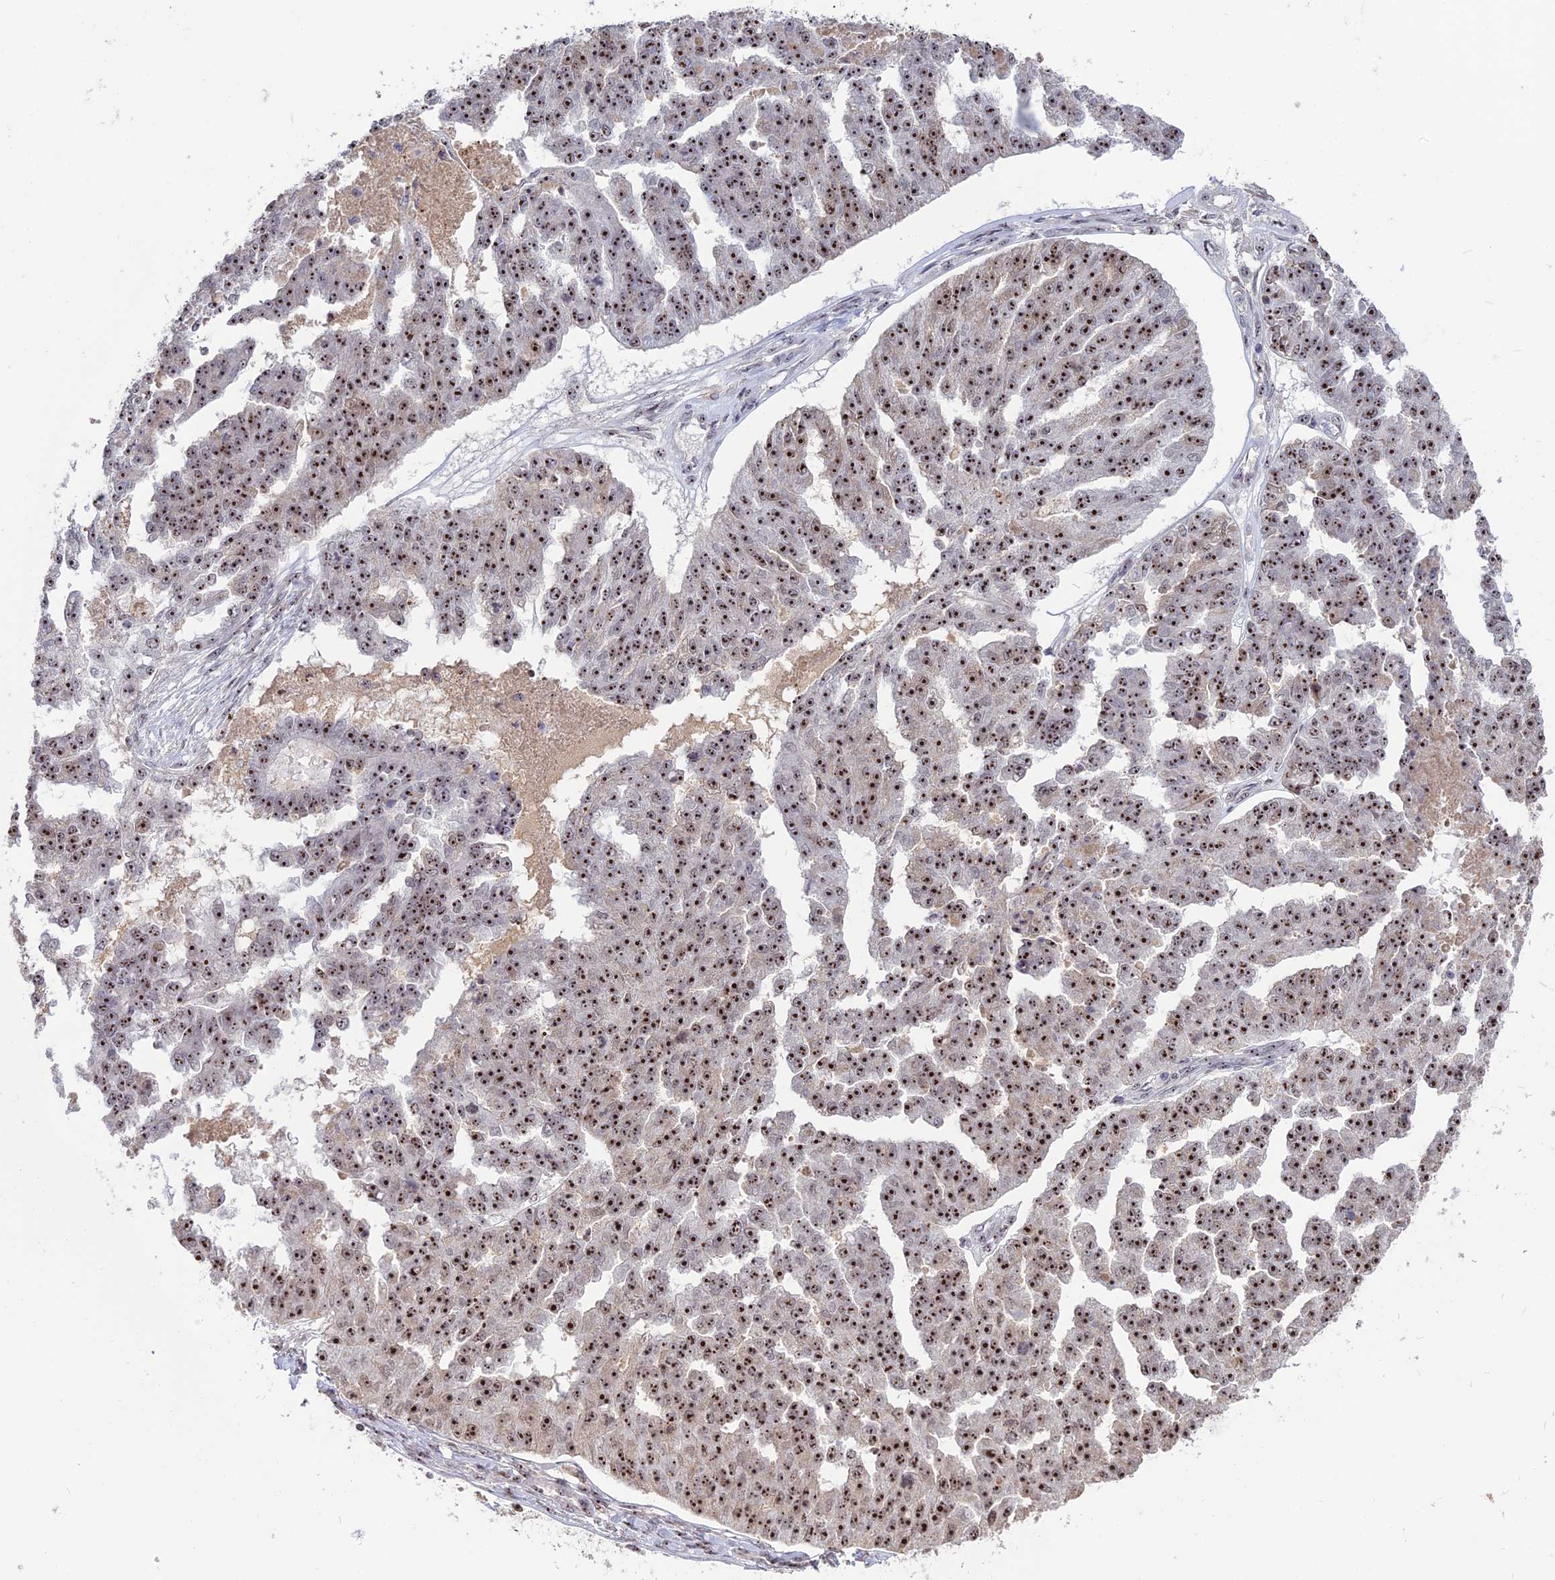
{"staining": {"intensity": "strong", "quantity": ">75%", "location": "nuclear"}, "tissue": "ovarian cancer", "cell_type": "Tumor cells", "image_type": "cancer", "snomed": [{"axis": "morphology", "description": "Cystadenocarcinoma, serous, NOS"}, {"axis": "topography", "description": "Ovary"}], "caption": "Immunohistochemistry (IHC) of ovarian serous cystadenocarcinoma displays high levels of strong nuclear expression in about >75% of tumor cells.", "gene": "FAM131A", "patient": {"sex": "female", "age": 58}}